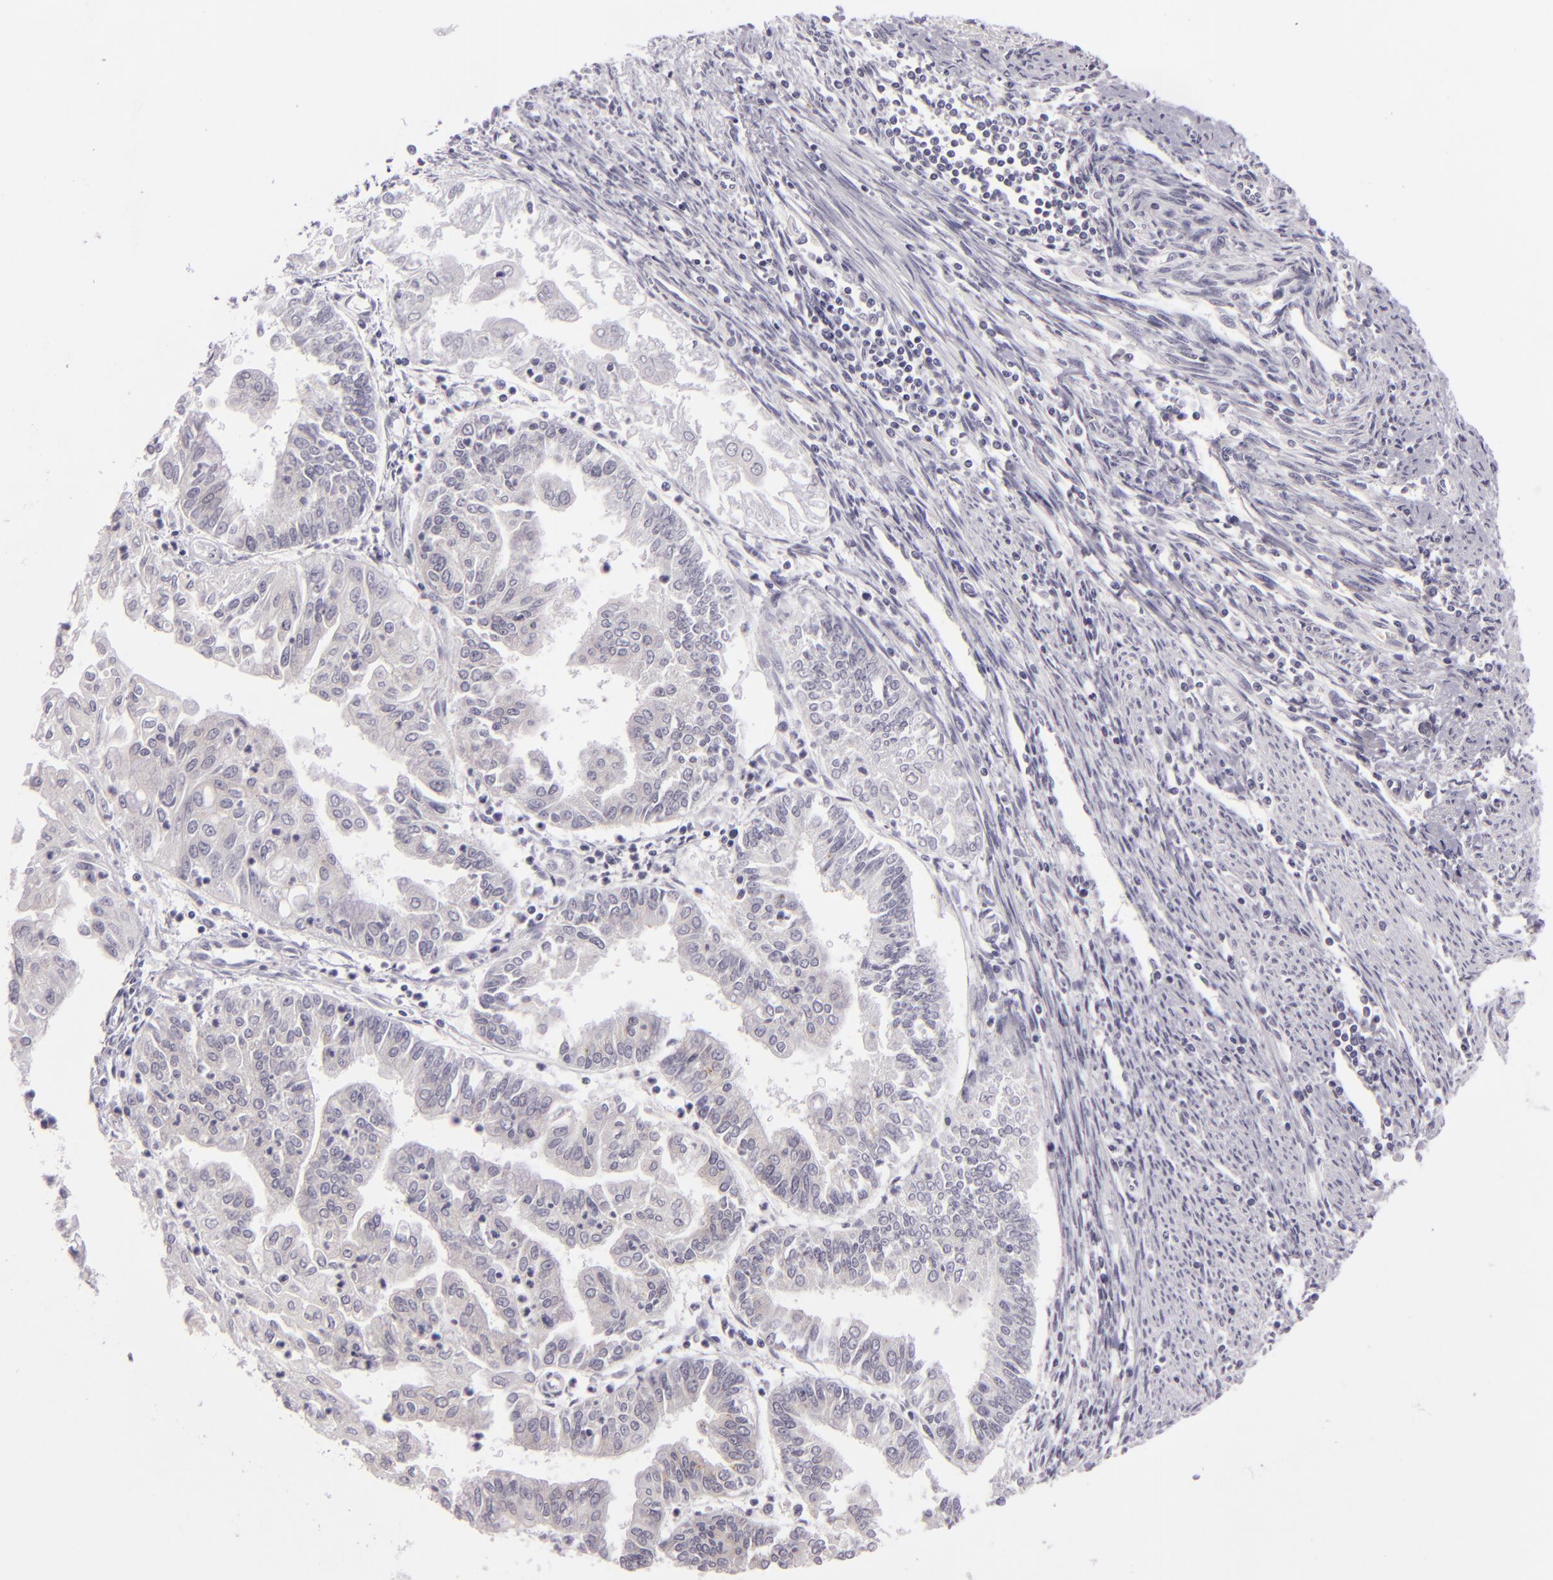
{"staining": {"intensity": "moderate", "quantity": "<25%", "location": "cytoplasmic/membranous"}, "tissue": "endometrial cancer", "cell_type": "Tumor cells", "image_type": "cancer", "snomed": [{"axis": "morphology", "description": "Adenocarcinoma, NOS"}, {"axis": "topography", "description": "Endometrium"}], "caption": "Human adenocarcinoma (endometrial) stained for a protein (brown) reveals moderate cytoplasmic/membranous positive staining in about <25% of tumor cells.", "gene": "EGFL6", "patient": {"sex": "female", "age": 75}}